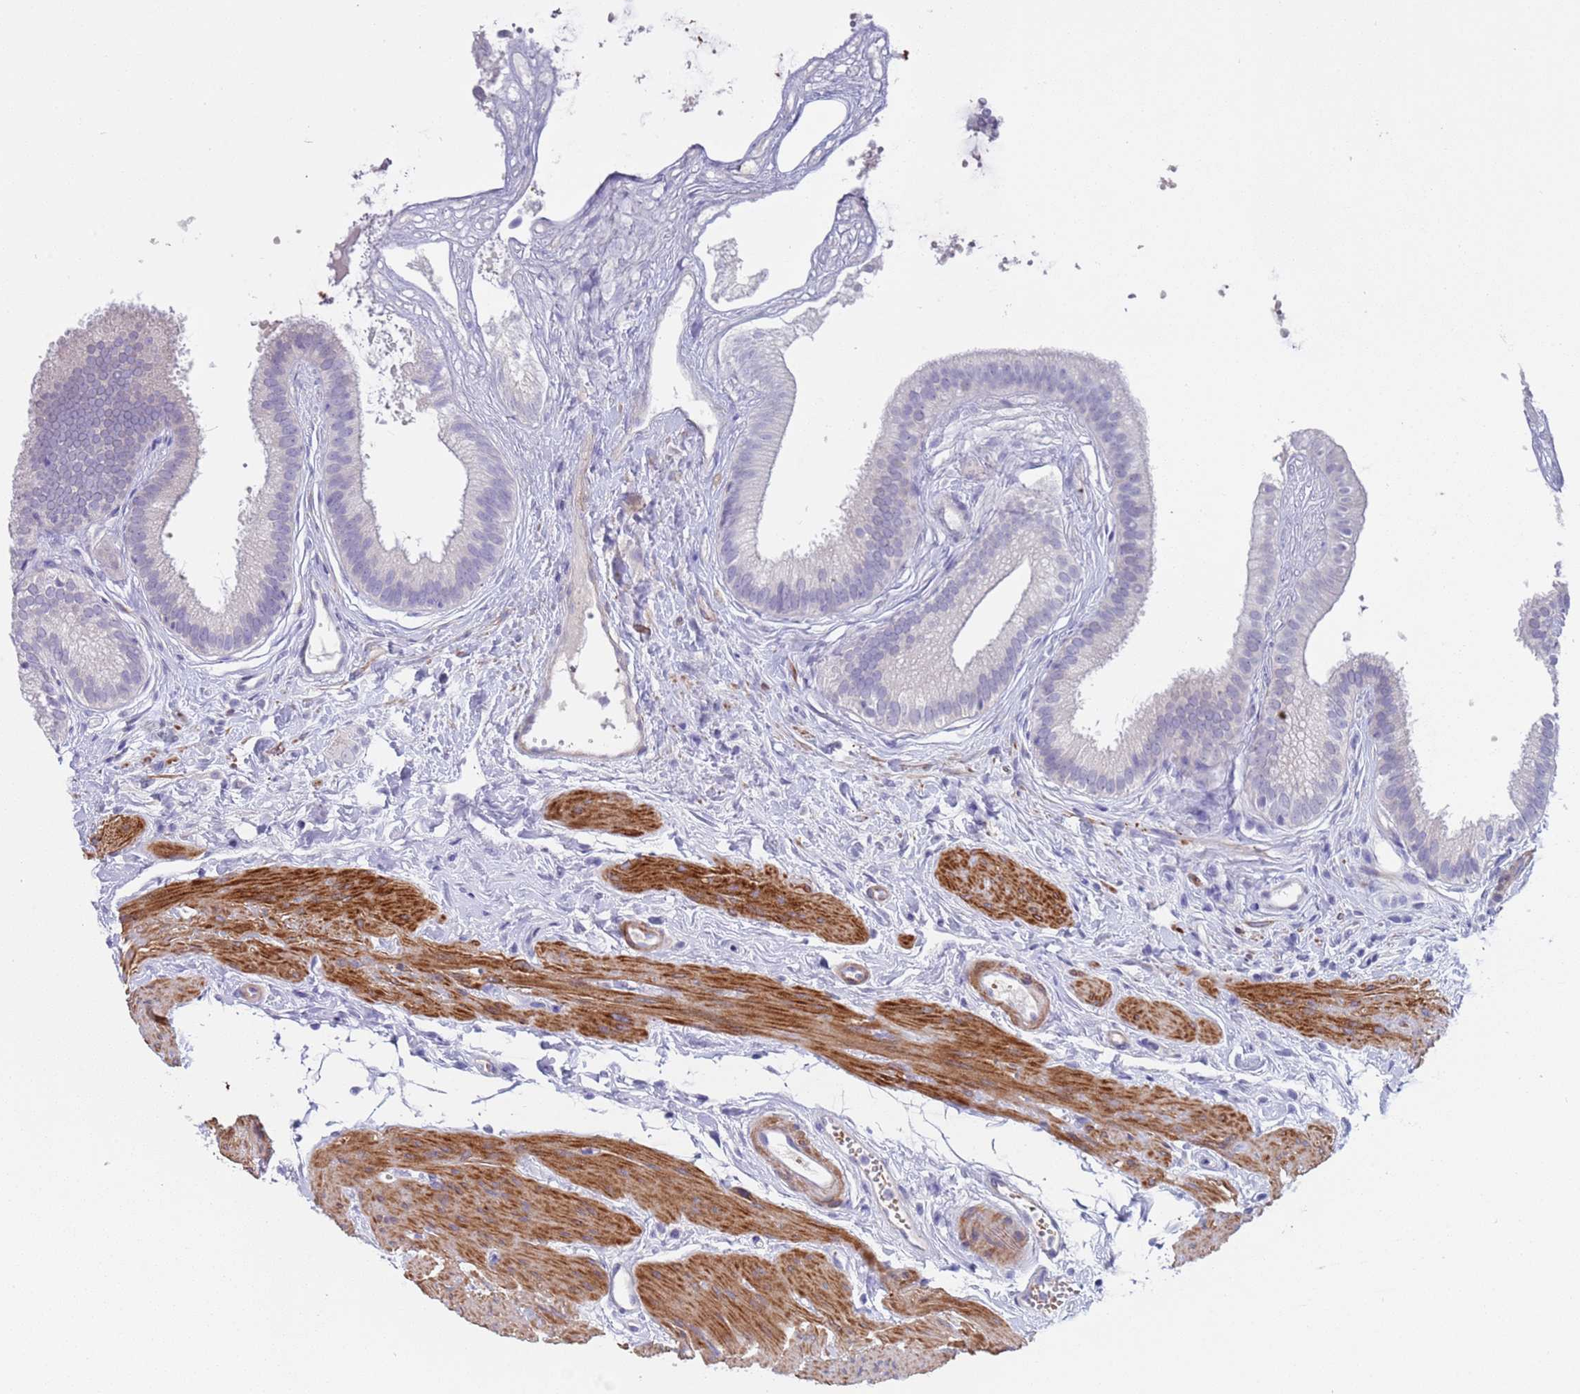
{"staining": {"intensity": "negative", "quantity": "none", "location": "none"}, "tissue": "gallbladder", "cell_type": "Glandular cells", "image_type": "normal", "snomed": [{"axis": "morphology", "description": "Normal tissue, NOS"}, {"axis": "topography", "description": "Gallbladder"}], "caption": "IHC of unremarkable gallbladder displays no expression in glandular cells. (DAB IHC with hematoxylin counter stain).", "gene": "KBTBD3", "patient": {"sex": "female", "age": 54}}